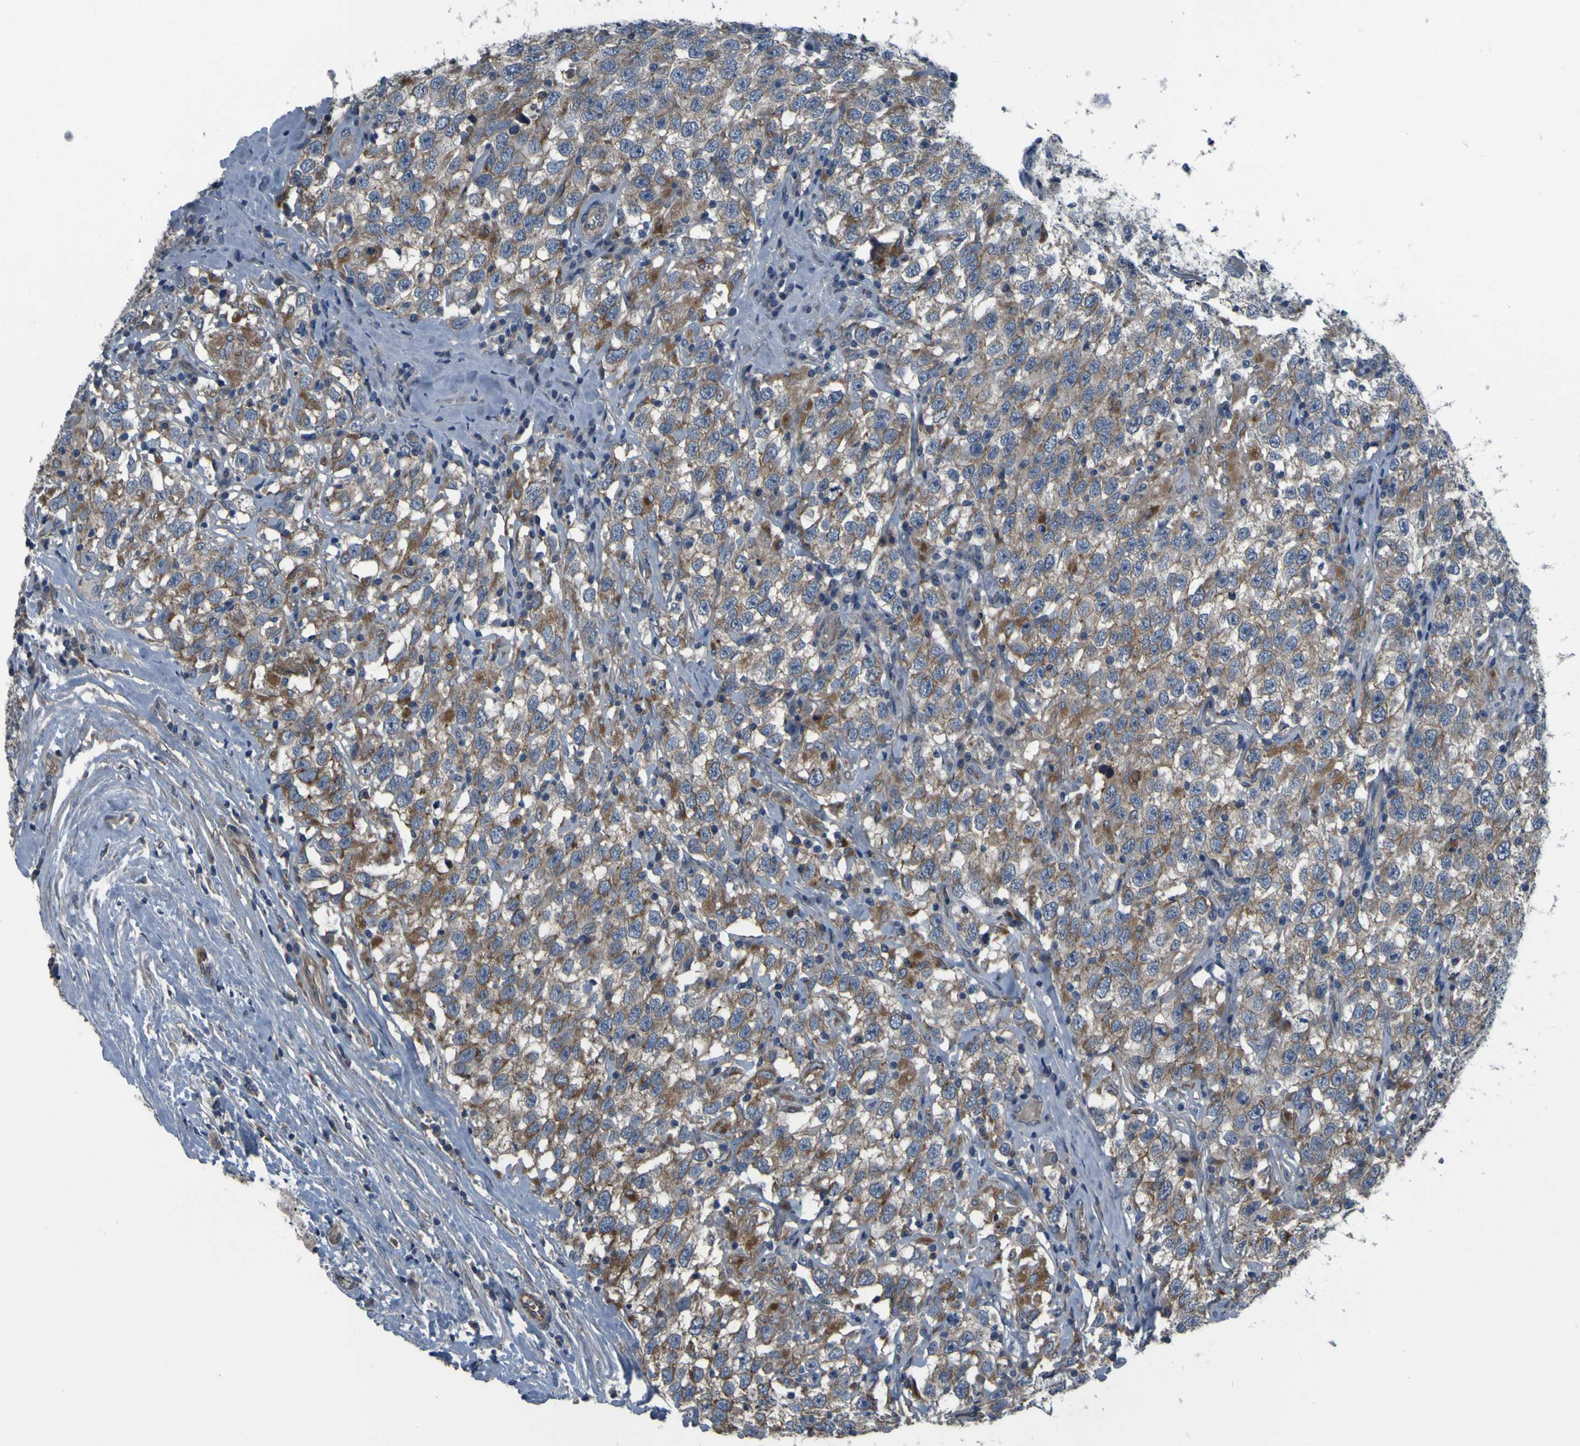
{"staining": {"intensity": "moderate", "quantity": "25%-75%", "location": "cytoplasmic/membranous"}, "tissue": "testis cancer", "cell_type": "Tumor cells", "image_type": "cancer", "snomed": [{"axis": "morphology", "description": "Seminoma, NOS"}, {"axis": "topography", "description": "Testis"}], "caption": "Immunohistochemistry image of neoplastic tissue: seminoma (testis) stained using immunohistochemistry (IHC) displays medium levels of moderate protein expression localized specifically in the cytoplasmic/membranous of tumor cells, appearing as a cytoplasmic/membranous brown color.", "gene": "GRAMD1A", "patient": {"sex": "male", "age": 41}}